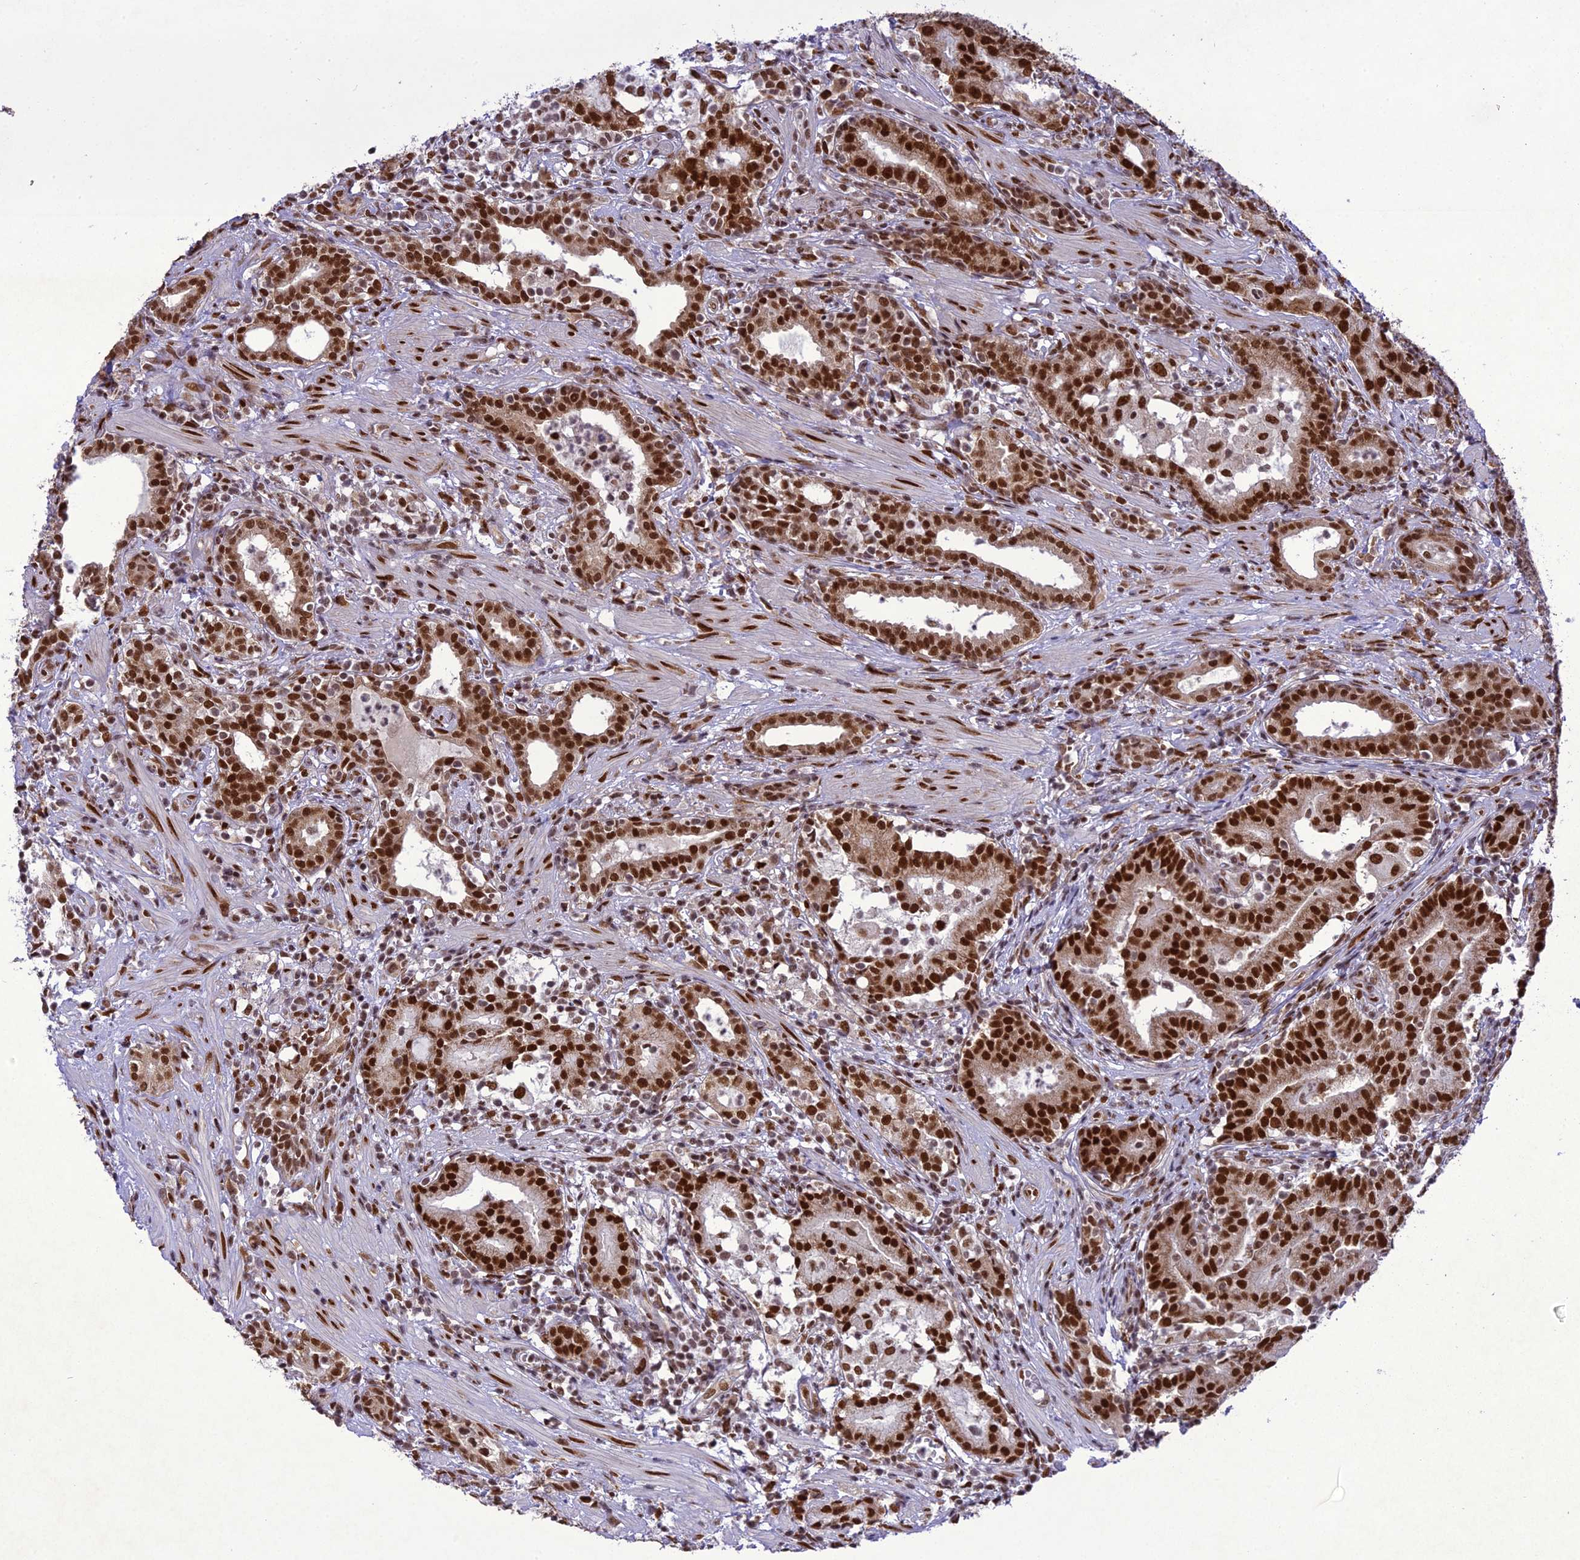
{"staining": {"intensity": "strong", "quantity": ">75%", "location": "nuclear"}, "tissue": "prostate cancer", "cell_type": "Tumor cells", "image_type": "cancer", "snomed": [{"axis": "morphology", "description": "Adenocarcinoma, High grade"}, {"axis": "topography", "description": "Prostate"}], "caption": "A brown stain highlights strong nuclear staining of a protein in human prostate adenocarcinoma (high-grade) tumor cells.", "gene": "DDX1", "patient": {"sex": "male", "age": 67}}